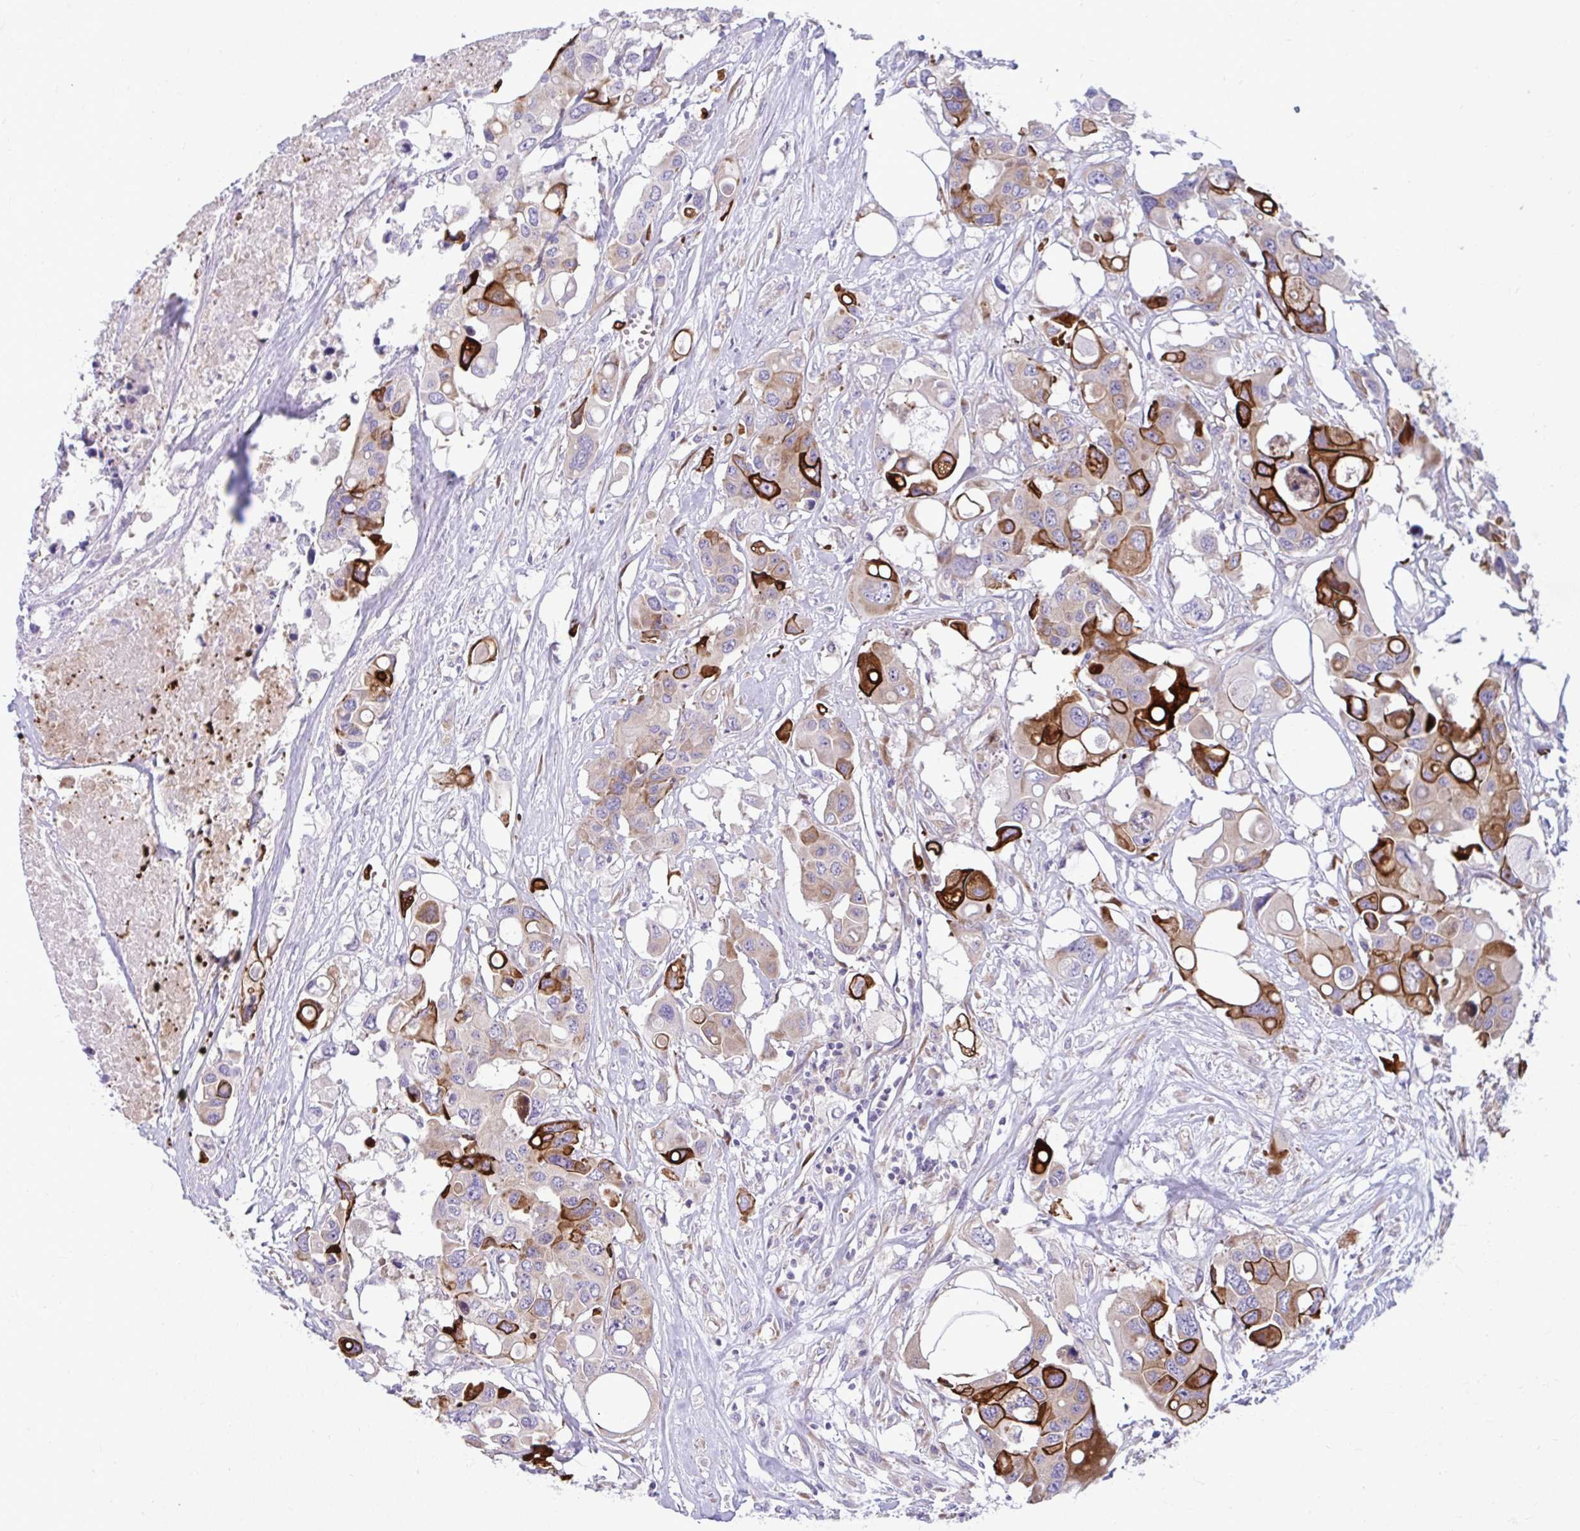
{"staining": {"intensity": "strong", "quantity": "<25%", "location": "cytoplasmic/membranous"}, "tissue": "colorectal cancer", "cell_type": "Tumor cells", "image_type": "cancer", "snomed": [{"axis": "morphology", "description": "Adenocarcinoma, NOS"}, {"axis": "topography", "description": "Colon"}], "caption": "DAB (3,3'-diaminobenzidine) immunohistochemical staining of human colorectal adenocarcinoma exhibits strong cytoplasmic/membranous protein positivity in about <25% of tumor cells.", "gene": "GFPT2", "patient": {"sex": "male", "age": 77}}